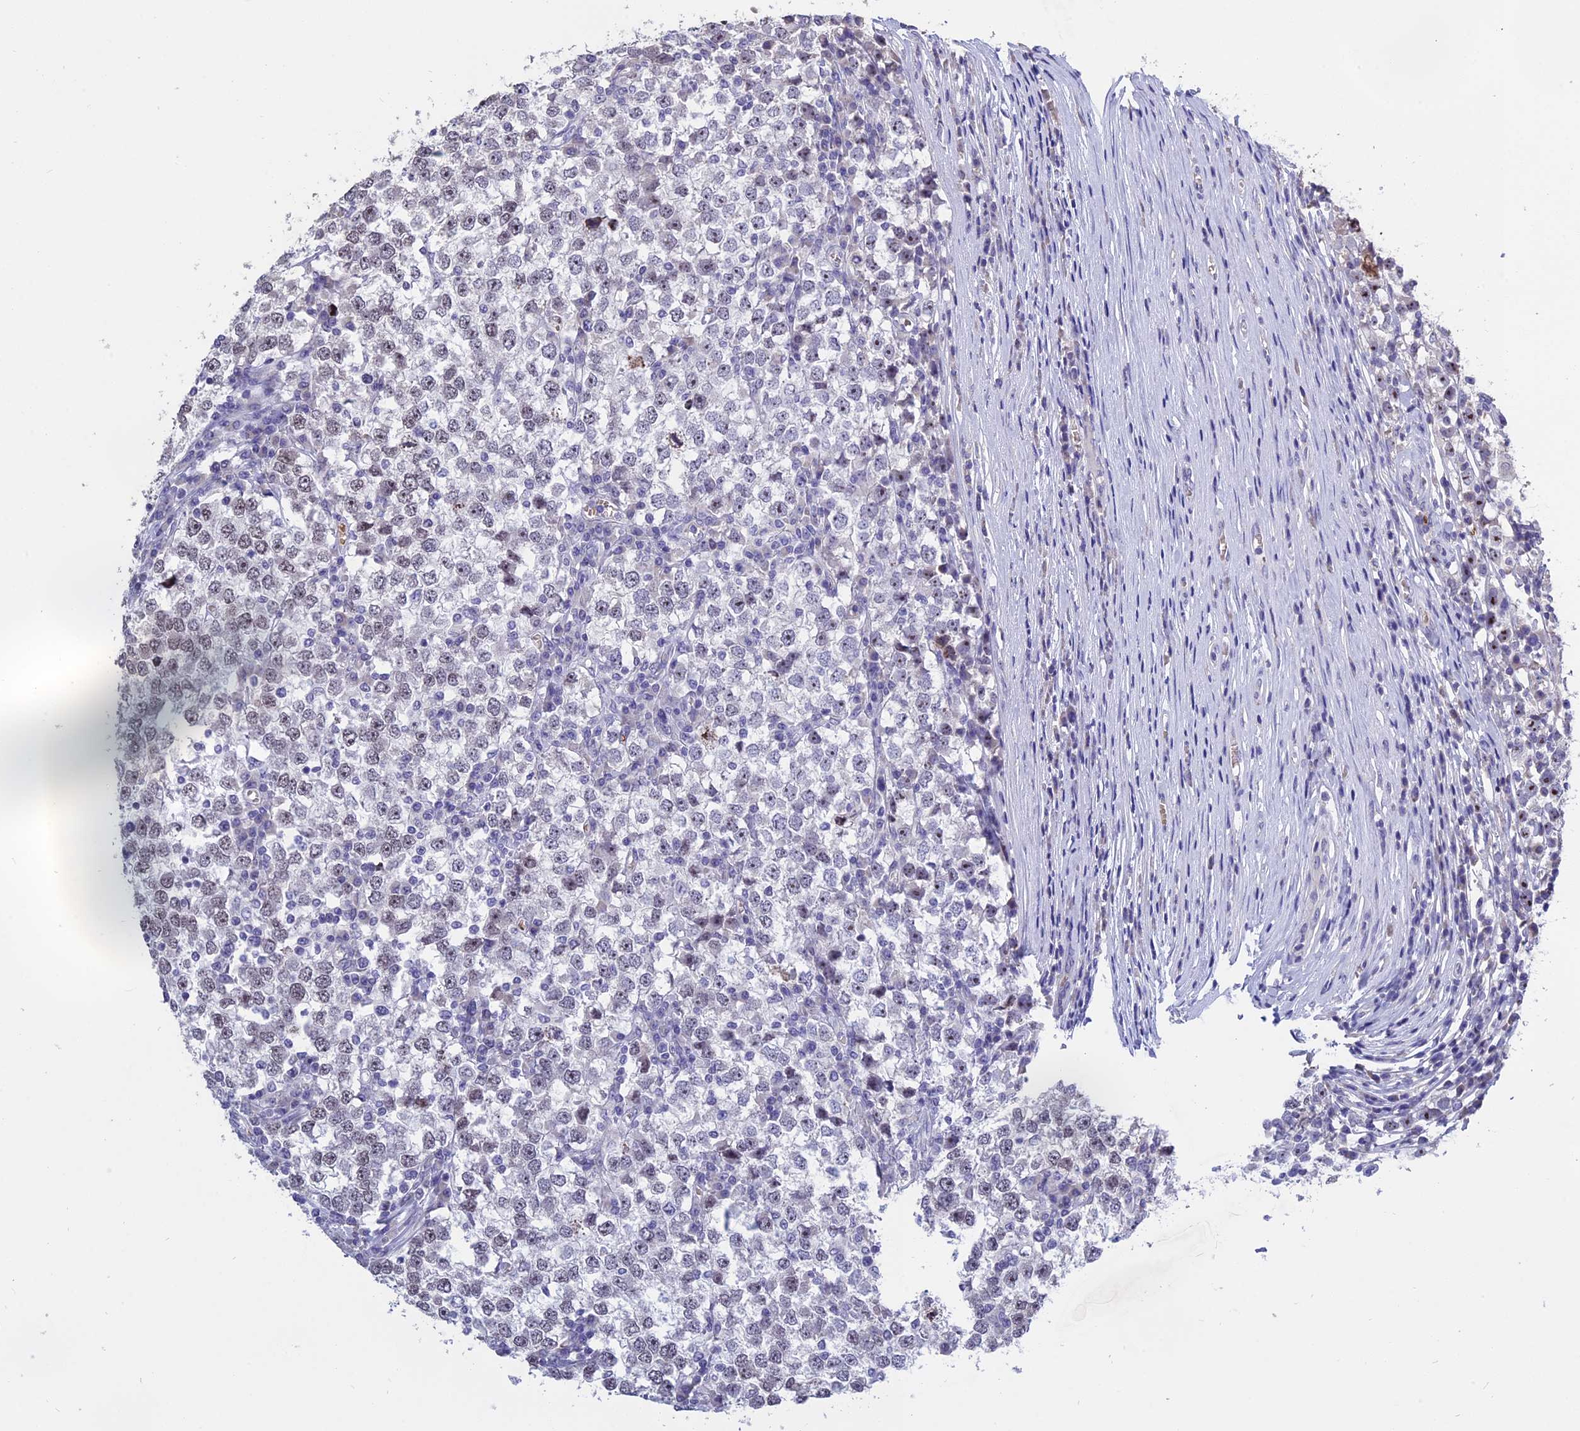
{"staining": {"intensity": "moderate", "quantity": "<25%", "location": "nuclear"}, "tissue": "testis cancer", "cell_type": "Tumor cells", "image_type": "cancer", "snomed": [{"axis": "morphology", "description": "Seminoma, NOS"}, {"axis": "topography", "description": "Testis"}], "caption": "This is a histology image of immunohistochemistry staining of seminoma (testis), which shows moderate staining in the nuclear of tumor cells.", "gene": "KNOP1", "patient": {"sex": "male", "age": 65}}